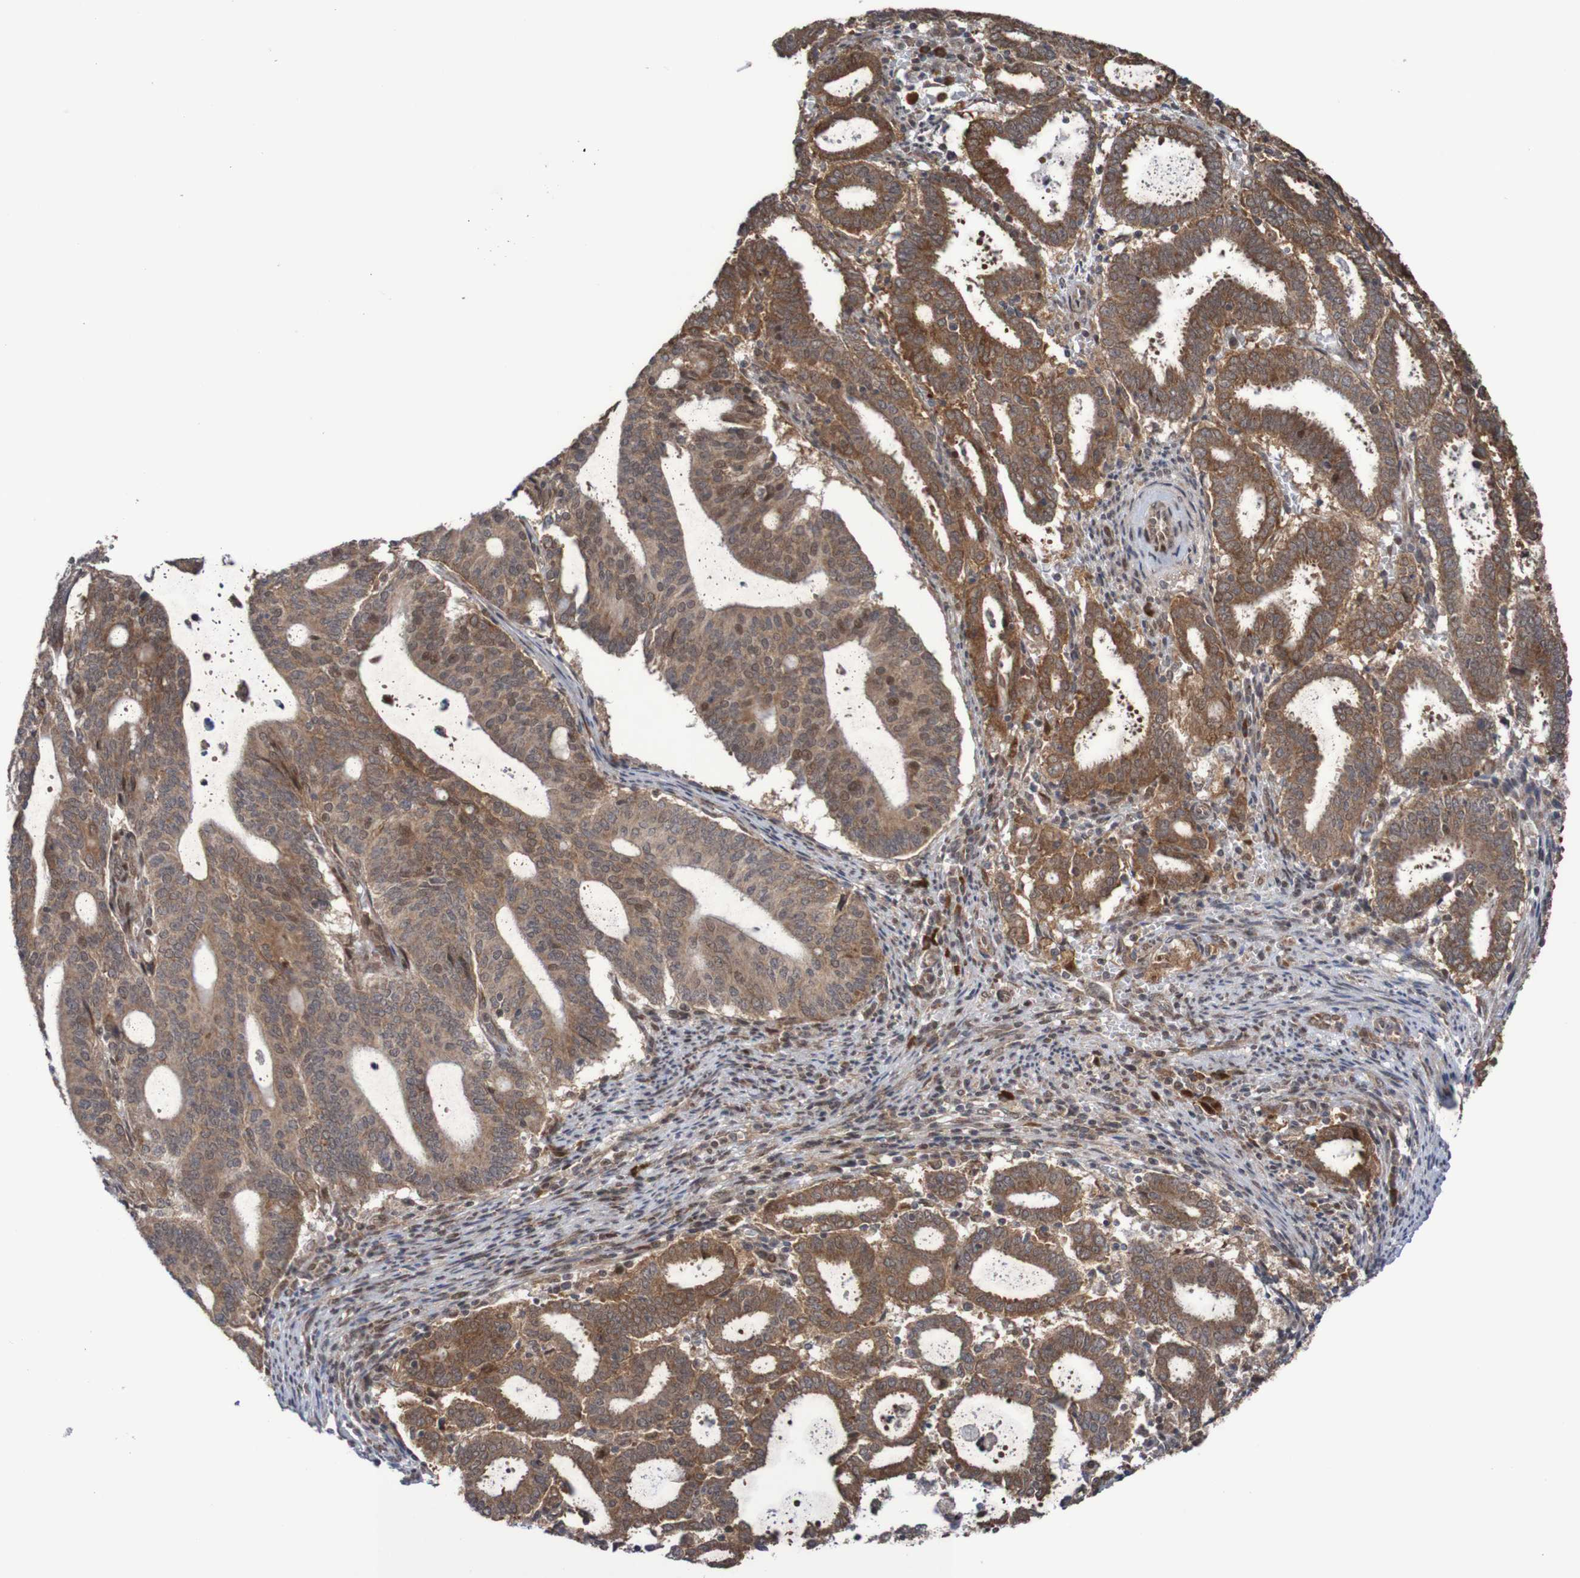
{"staining": {"intensity": "moderate", "quantity": ">75%", "location": "cytoplasmic/membranous"}, "tissue": "endometrial cancer", "cell_type": "Tumor cells", "image_type": "cancer", "snomed": [{"axis": "morphology", "description": "Adenocarcinoma, NOS"}, {"axis": "topography", "description": "Uterus"}], "caption": "IHC of endometrial adenocarcinoma exhibits medium levels of moderate cytoplasmic/membranous expression in approximately >75% of tumor cells. Nuclei are stained in blue.", "gene": "ITLN1", "patient": {"sex": "female", "age": 83}}